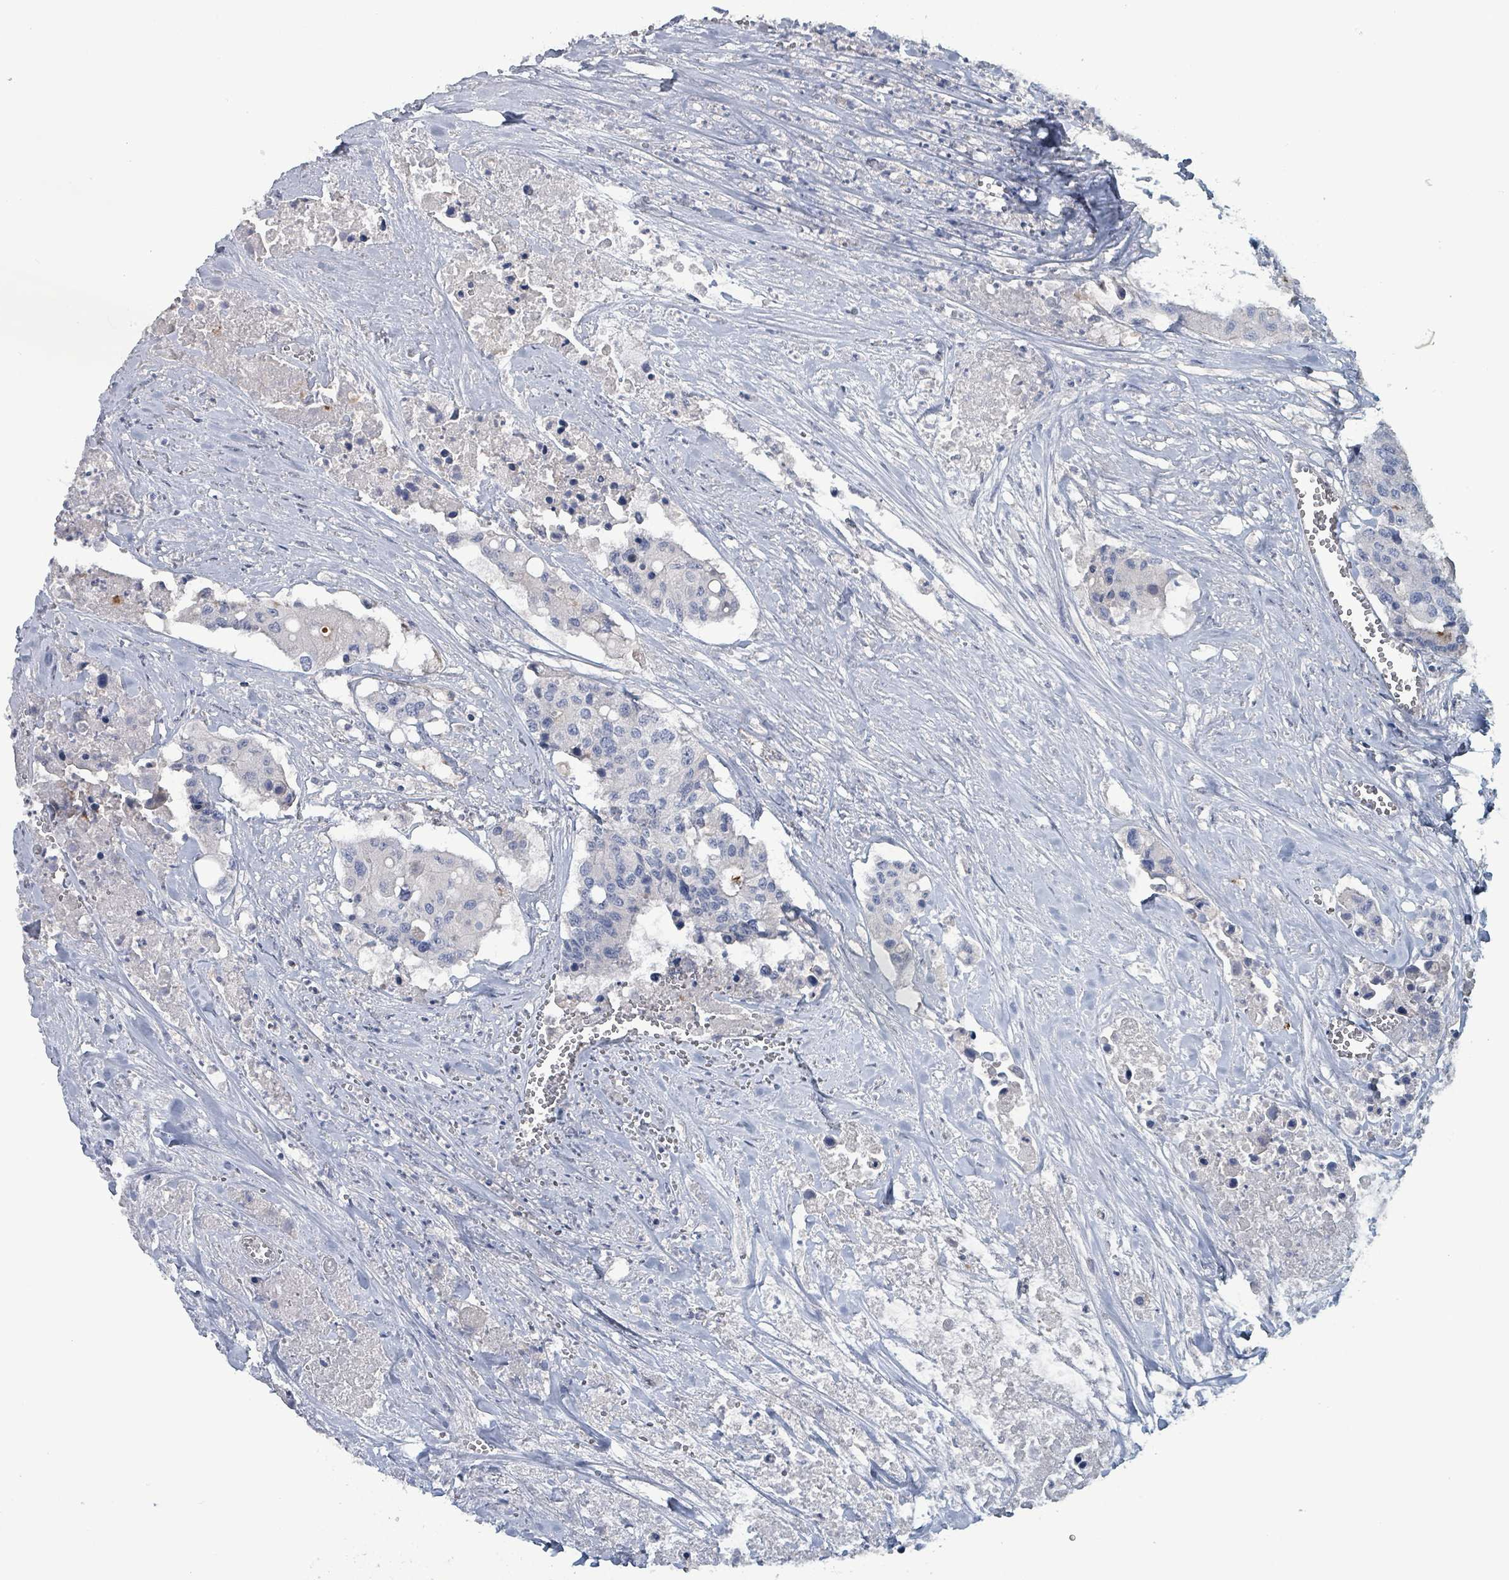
{"staining": {"intensity": "negative", "quantity": "none", "location": "none"}, "tissue": "colorectal cancer", "cell_type": "Tumor cells", "image_type": "cancer", "snomed": [{"axis": "morphology", "description": "Adenocarcinoma, NOS"}, {"axis": "topography", "description": "Colon"}], "caption": "Protein analysis of colorectal cancer reveals no significant positivity in tumor cells.", "gene": "TAAR5", "patient": {"sex": "male", "age": 77}}